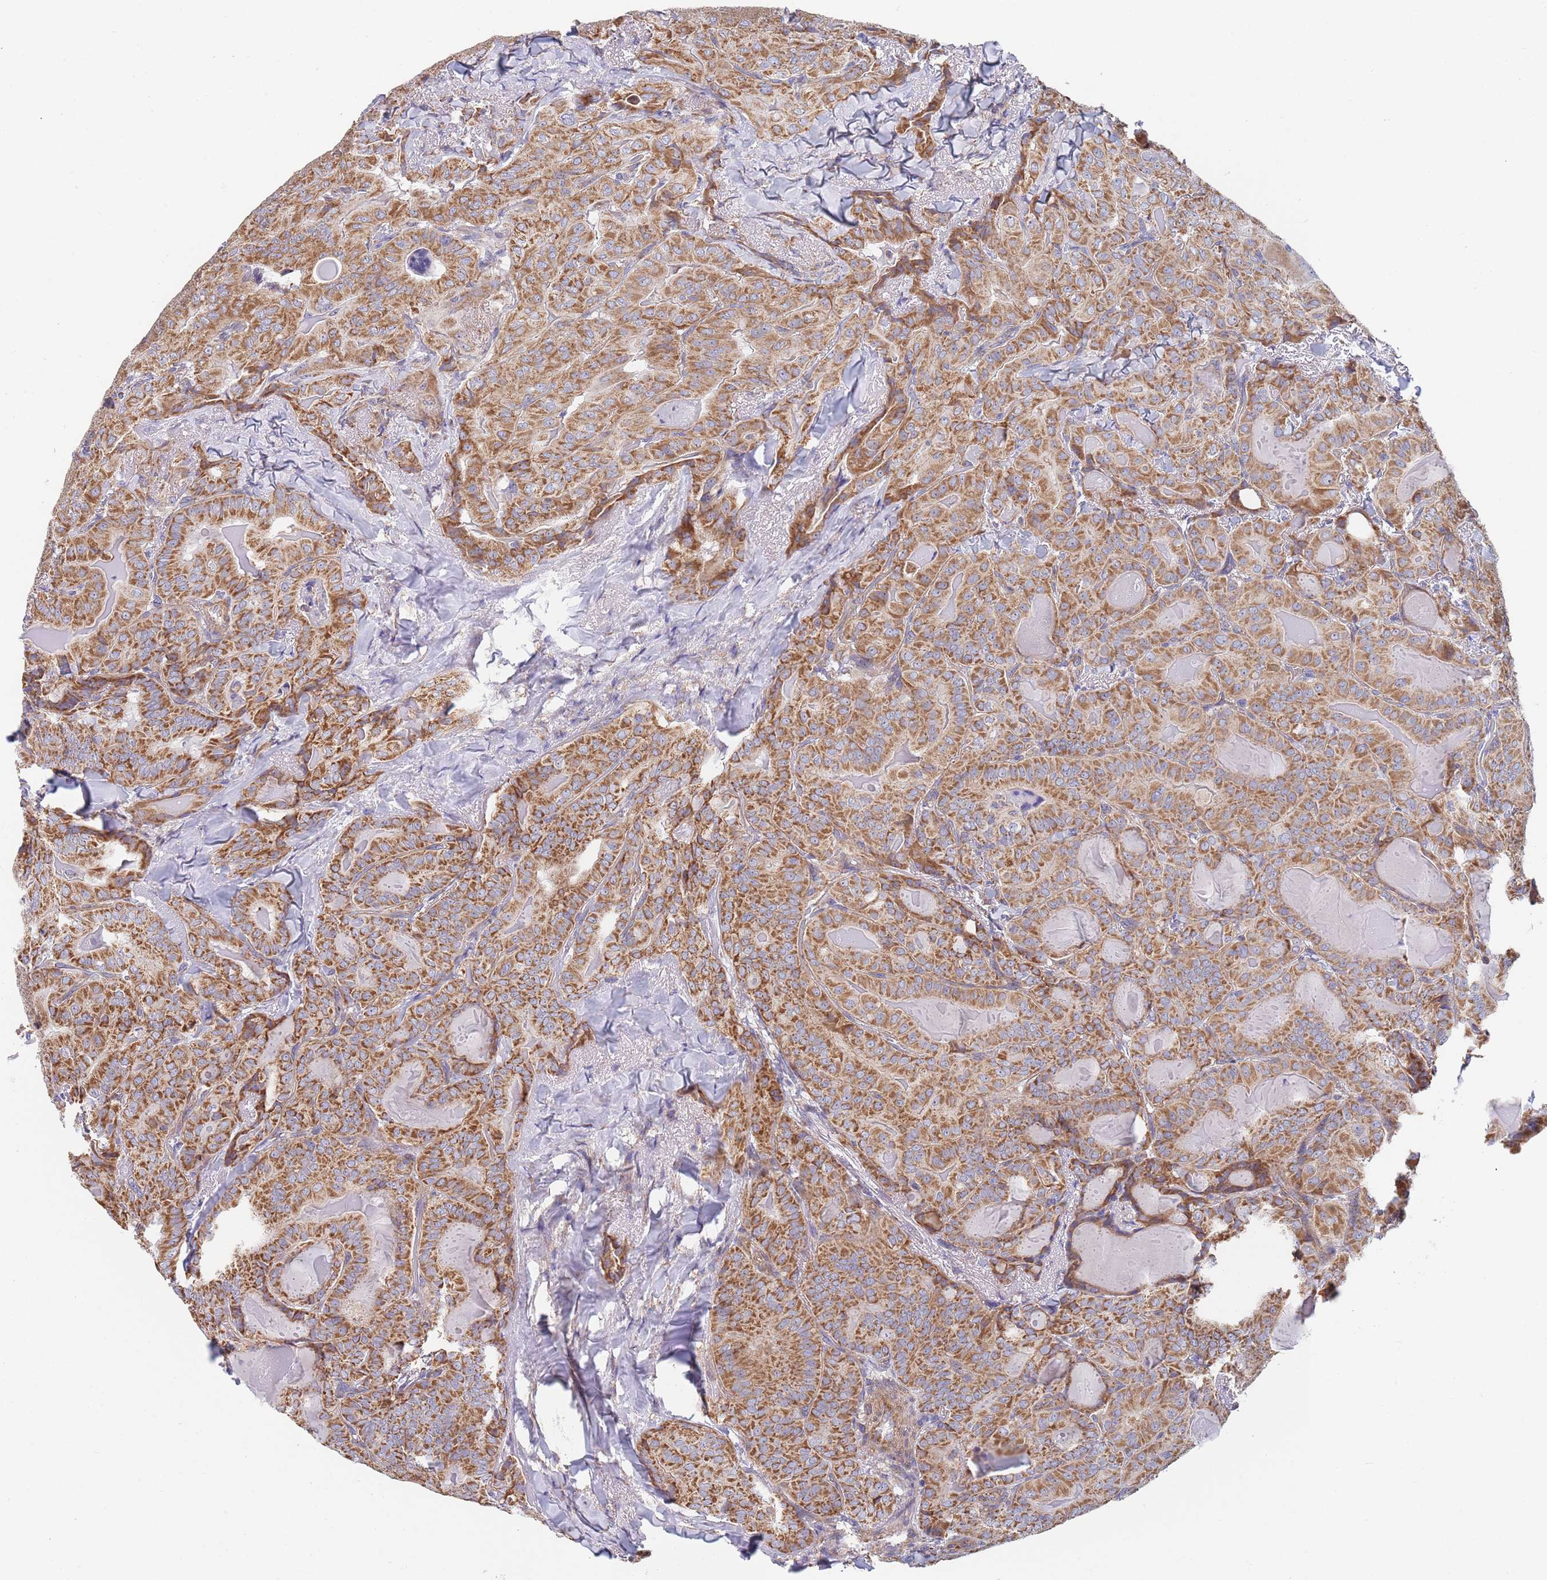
{"staining": {"intensity": "moderate", "quantity": ">75%", "location": "cytoplasmic/membranous"}, "tissue": "thyroid cancer", "cell_type": "Tumor cells", "image_type": "cancer", "snomed": [{"axis": "morphology", "description": "Papillary adenocarcinoma, NOS"}, {"axis": "topography", "description": "Thyroid gland"}], "caption": "Papillary adenocarcinoma (thyroid) was stained to show a protein in brown. There is medium levels of moderate cytoplasmic/membranous expression in about >75% of tumor cells. The protein of interest is shown in brown color, while the nuclei are stained blue.", "gene": "PWWP3A", "patient": {"sex": "female", "age": 68}}